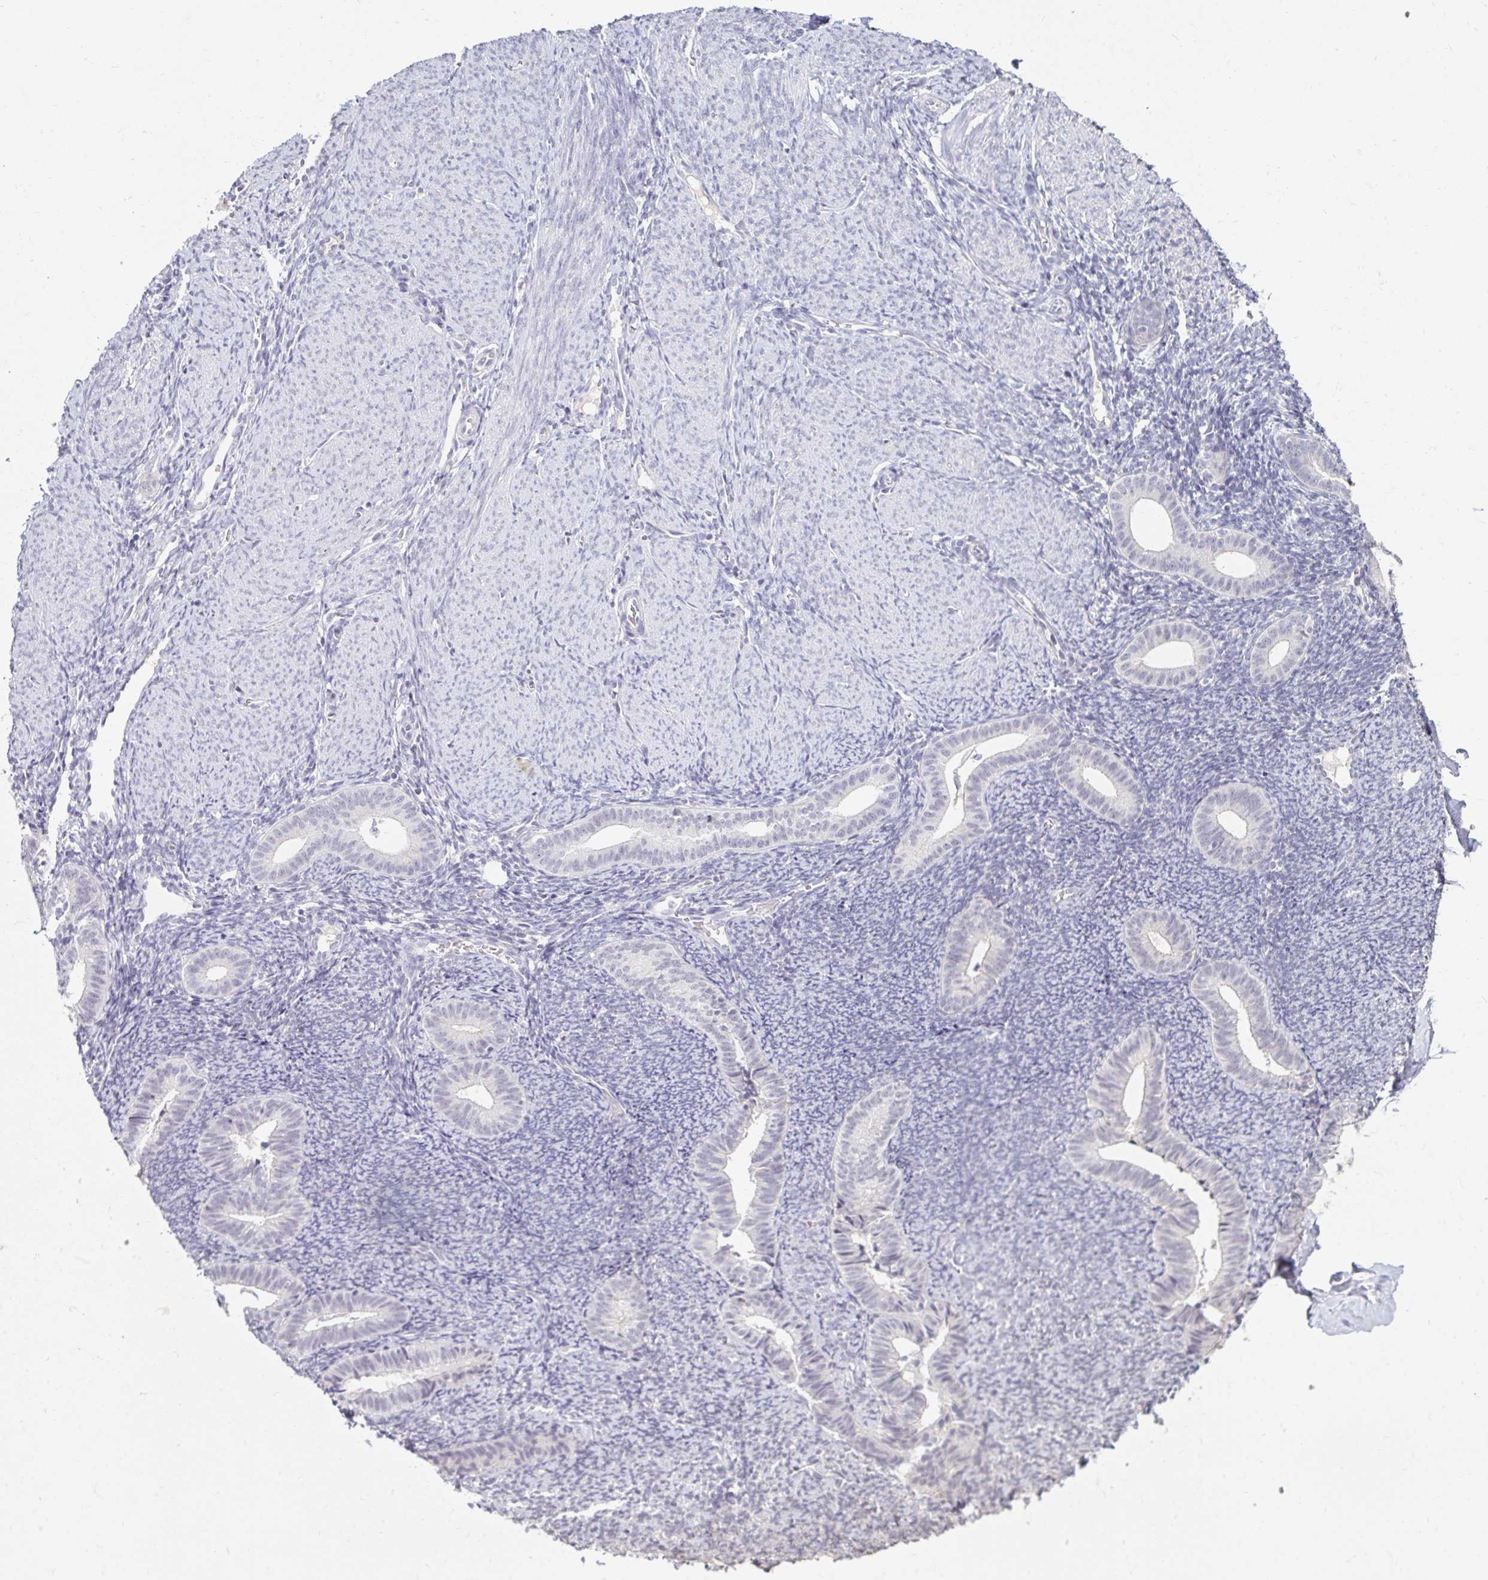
{"staining": {"intensity": "negative", "quantity": "none", "location": "none"}, "tissue": "endometrium", "cell_type": "Cells in endometrial stroma", "image_type": "normal", "snomed": [{"axis": "morphology", "description": "Normal tissue, NOS"}, {"axis": "topography", "description": "Endometrium"}], "caption": "There is no significant positivity in cells in endometrial stroma of endometrium.", "gene": "DDN", "patient": {"sex": "female", "age": 39}}